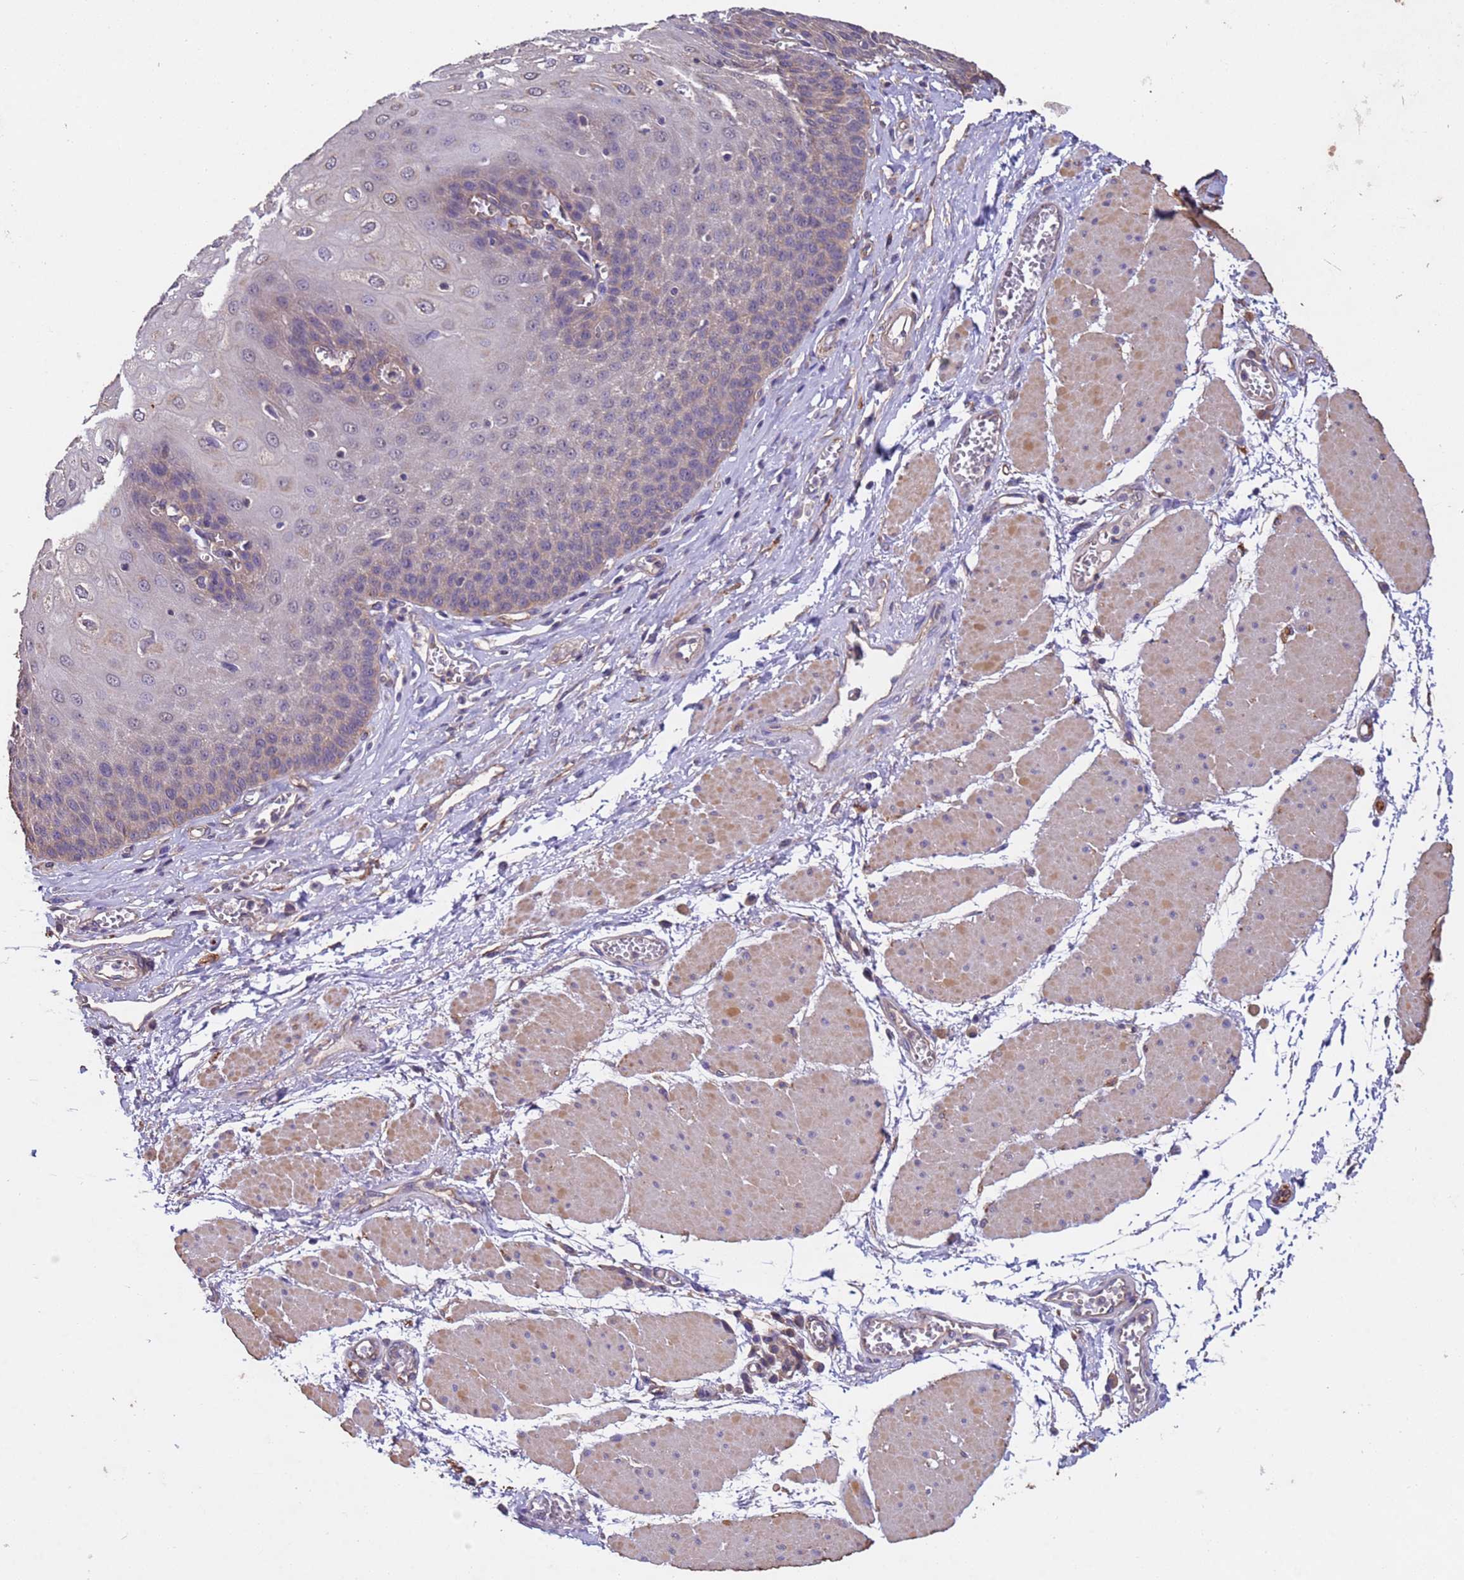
{"staining": {"intensity": "weak", "quantity": "<25%", "location": "cytoplasmic/membranous"}, "tissue": "esophagus", "cell_type": "Squamous epithelial cells", "image_type": "normal", "snomed": [{"axis": "morphology", "description": "Normal tissue, NOS"}, {"axis": "topography", "description": "Esophagus"}], "caption": "The histopathology image demonstrates no staining of squamous epithelial cells in normal esophagus. (DAB (3,3'-diaminobenzidine) immunohistochemistry (IHC) with hematoxylin counter stain).", "gene": "MTX3", "patient": {"sex": "male", "age": 60}}